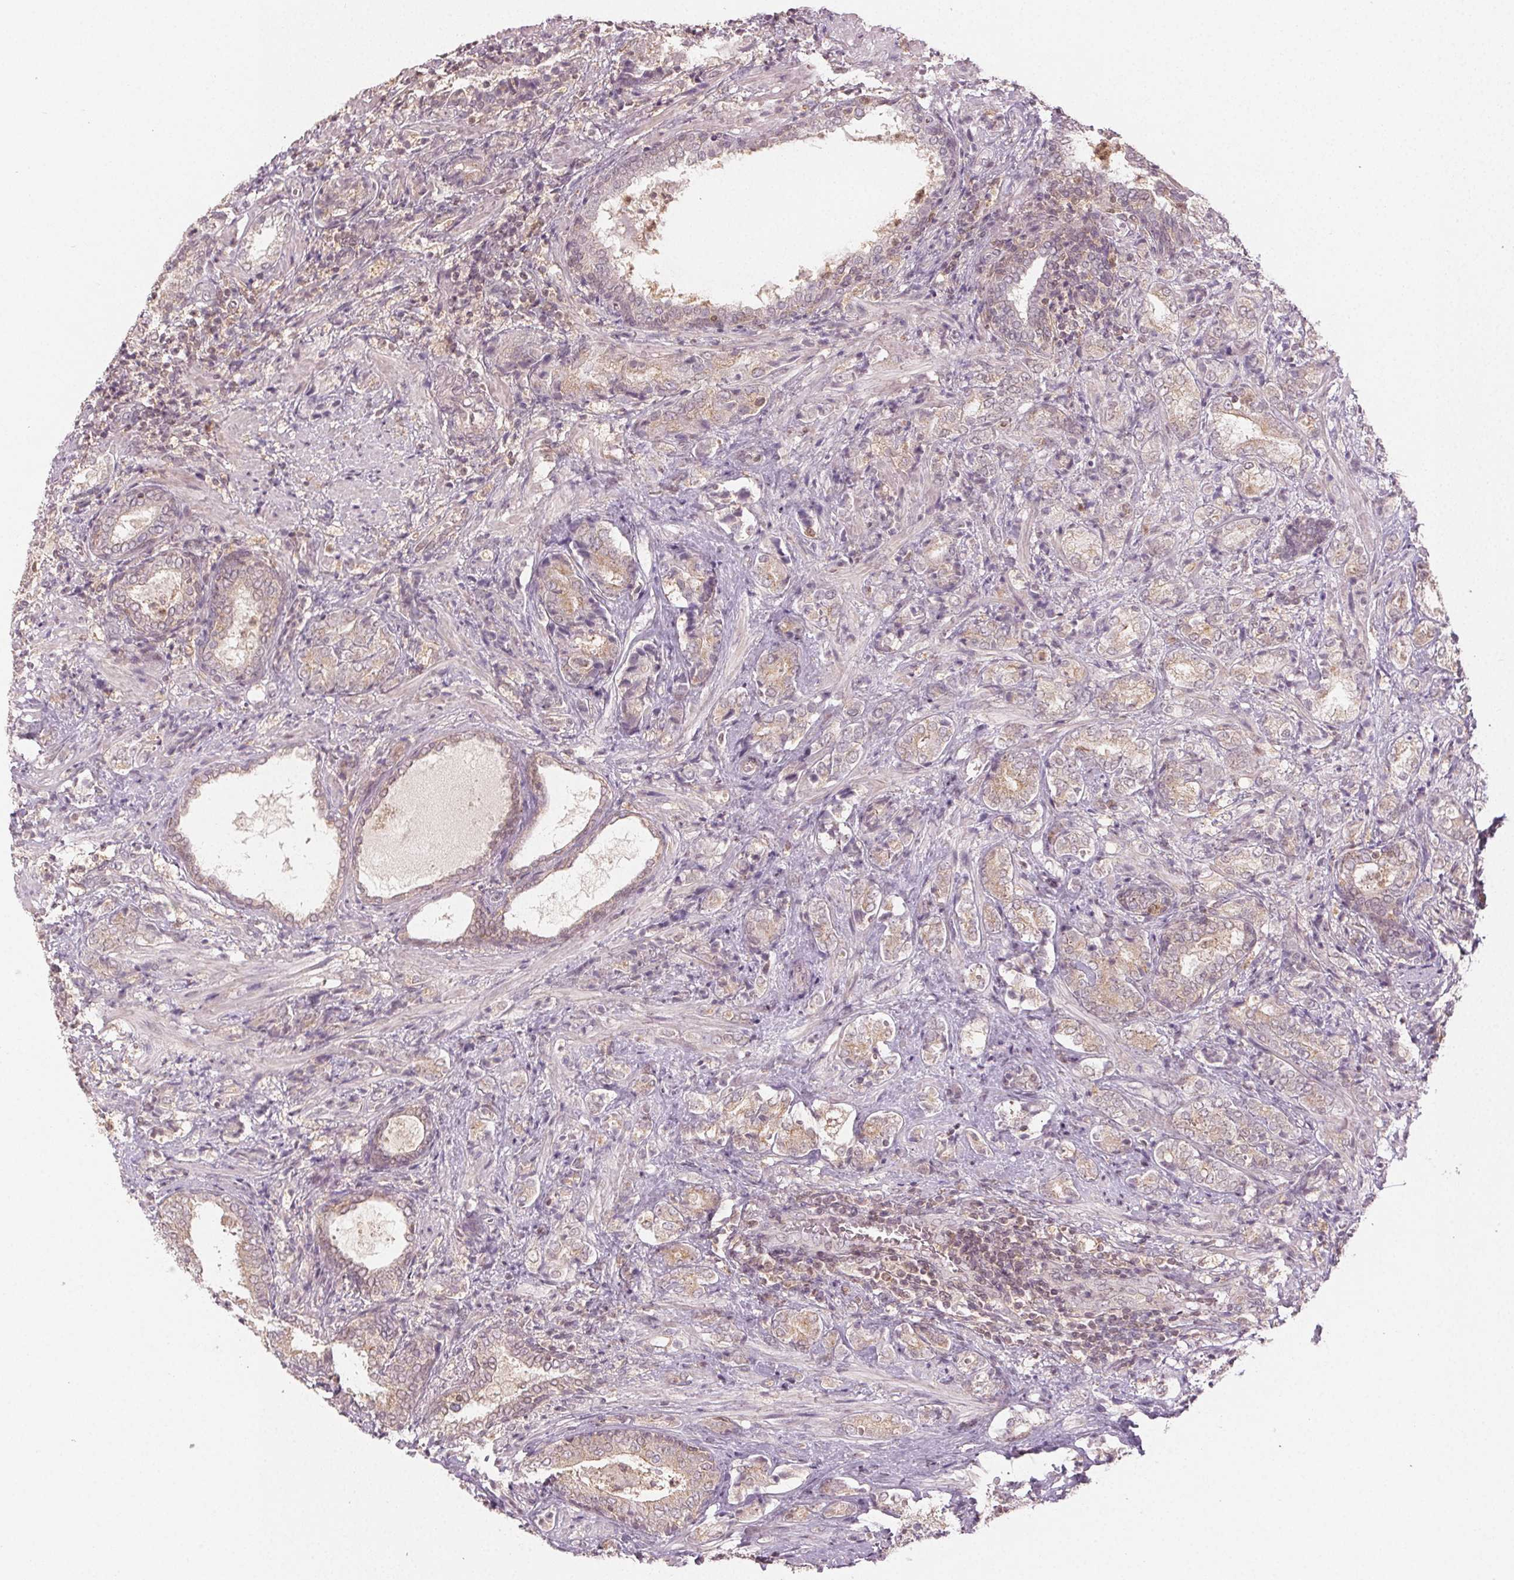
{"staining": {"intensity": "weak", "quantity": ">75%", "location": "cytoplasmic/membranous,nuclear"}, "tissue": "prostate cancer", "cell_type": "Tumor cells", "image_type": "cancer", "snomed": [{"axis": "morphology", "description": "Adenocarcinoma, High grade"}, {"axis": "topography", "description": "Prostate"}], "caption": "Human prostate cancer stained for a protein (brown) shows weak cytoplasmic/membranous and nuclear positive positivity in approximately >75% of tumor cells.", "gene": "MAPK14", "patient": {"sex": "male", "age": 62}}